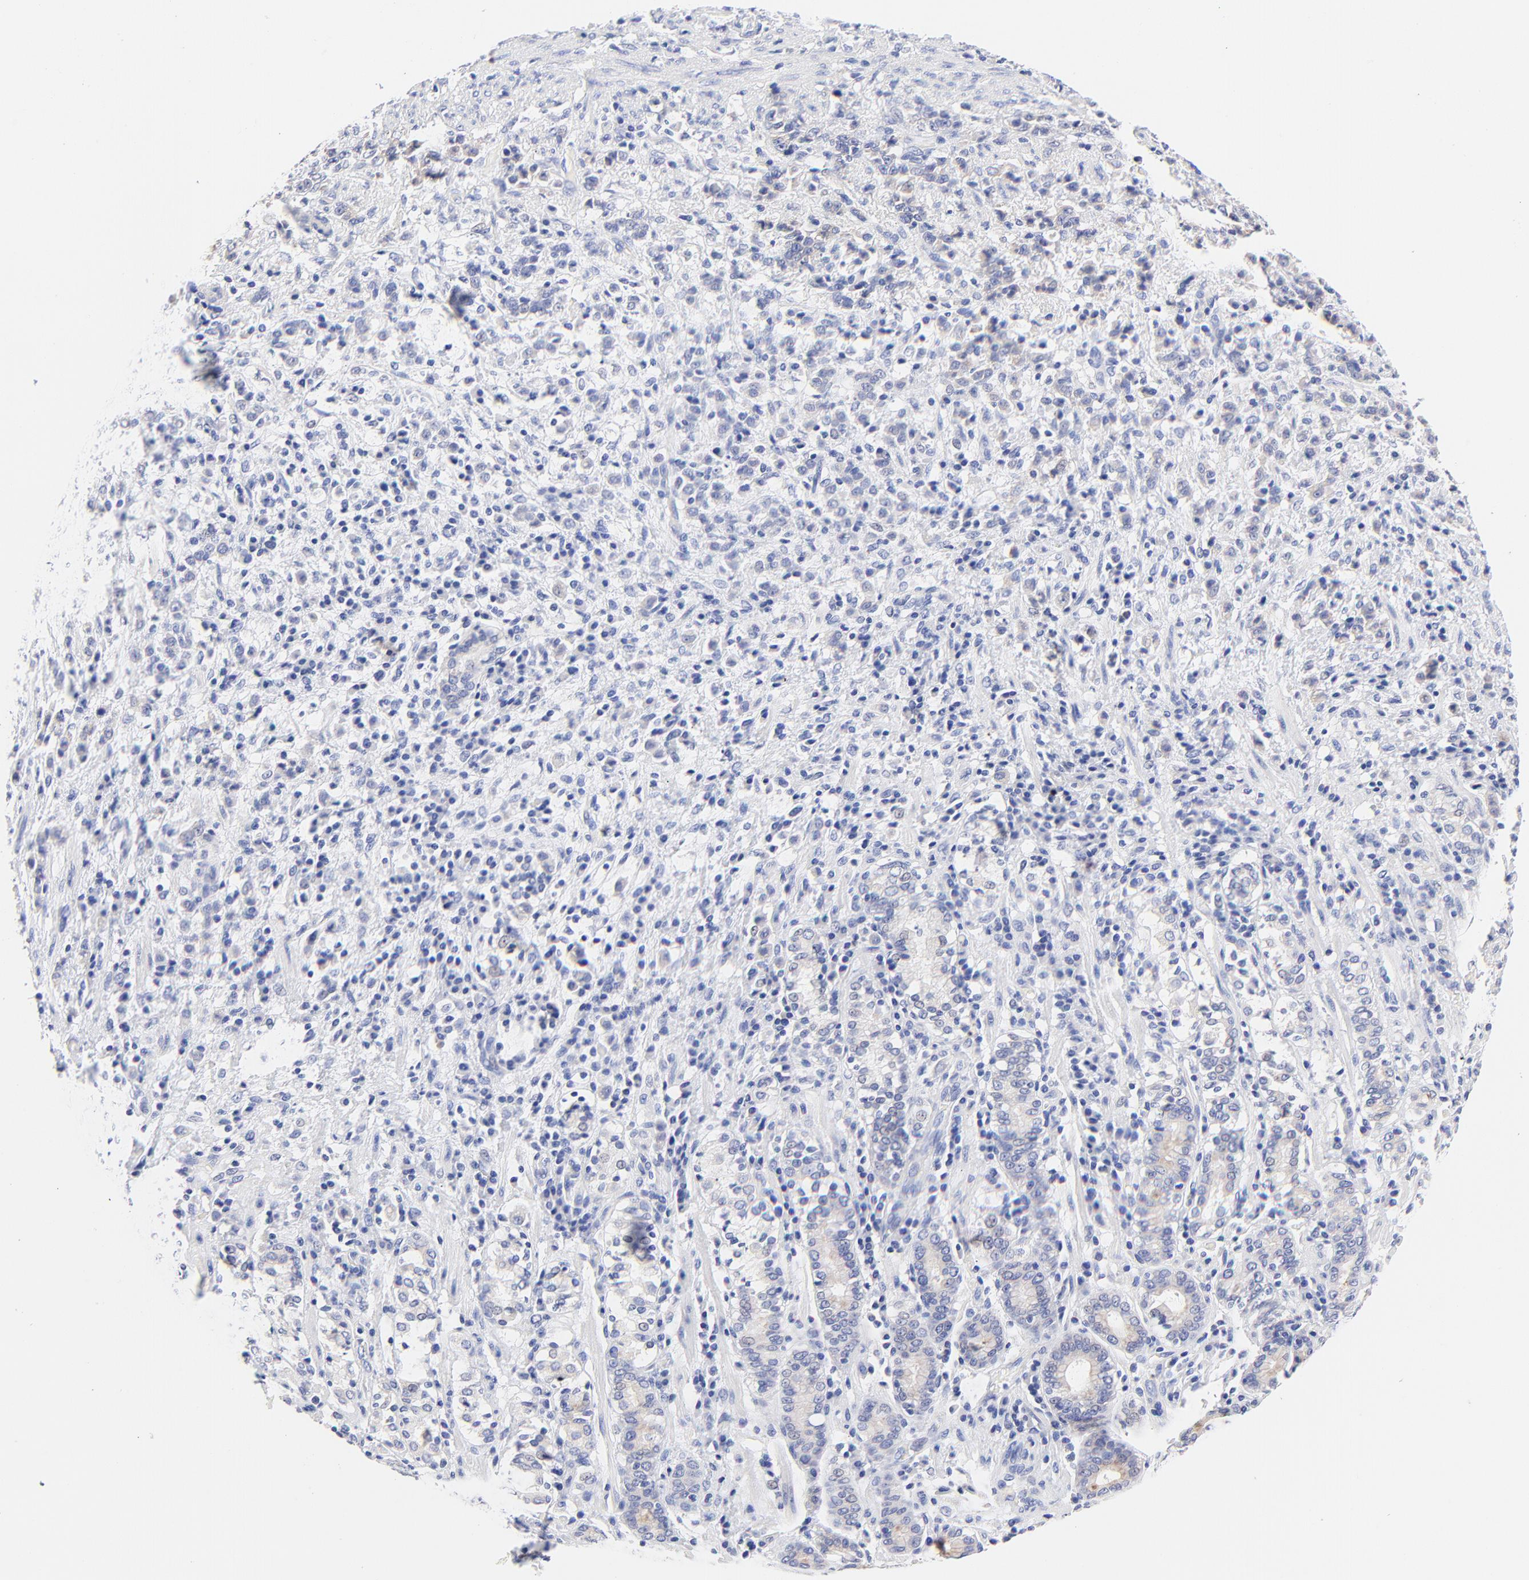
{"staining": {"intensity": "weak", "quantity": "<25%", "location": "cytoplasmic/membranous"}, "tissue": "stomach cancer", "cell_type": "Tumor cells", "image_type": "cancer", "snomed": [{"axis": "morphology", "description": "Adenocarcinoma, NOS"}, {"axis": "topography", "description": "Stomach, lower"}], "caption": "IHC micrograph of human adenocarcinoma (stomach) stained for a protein (brown), which shows no positivity in tumor cells. (DAB immunohistochemistry (IHC), high magnification).", "gene": "EBP", "patient": {"sex": "male", "age": 88}}